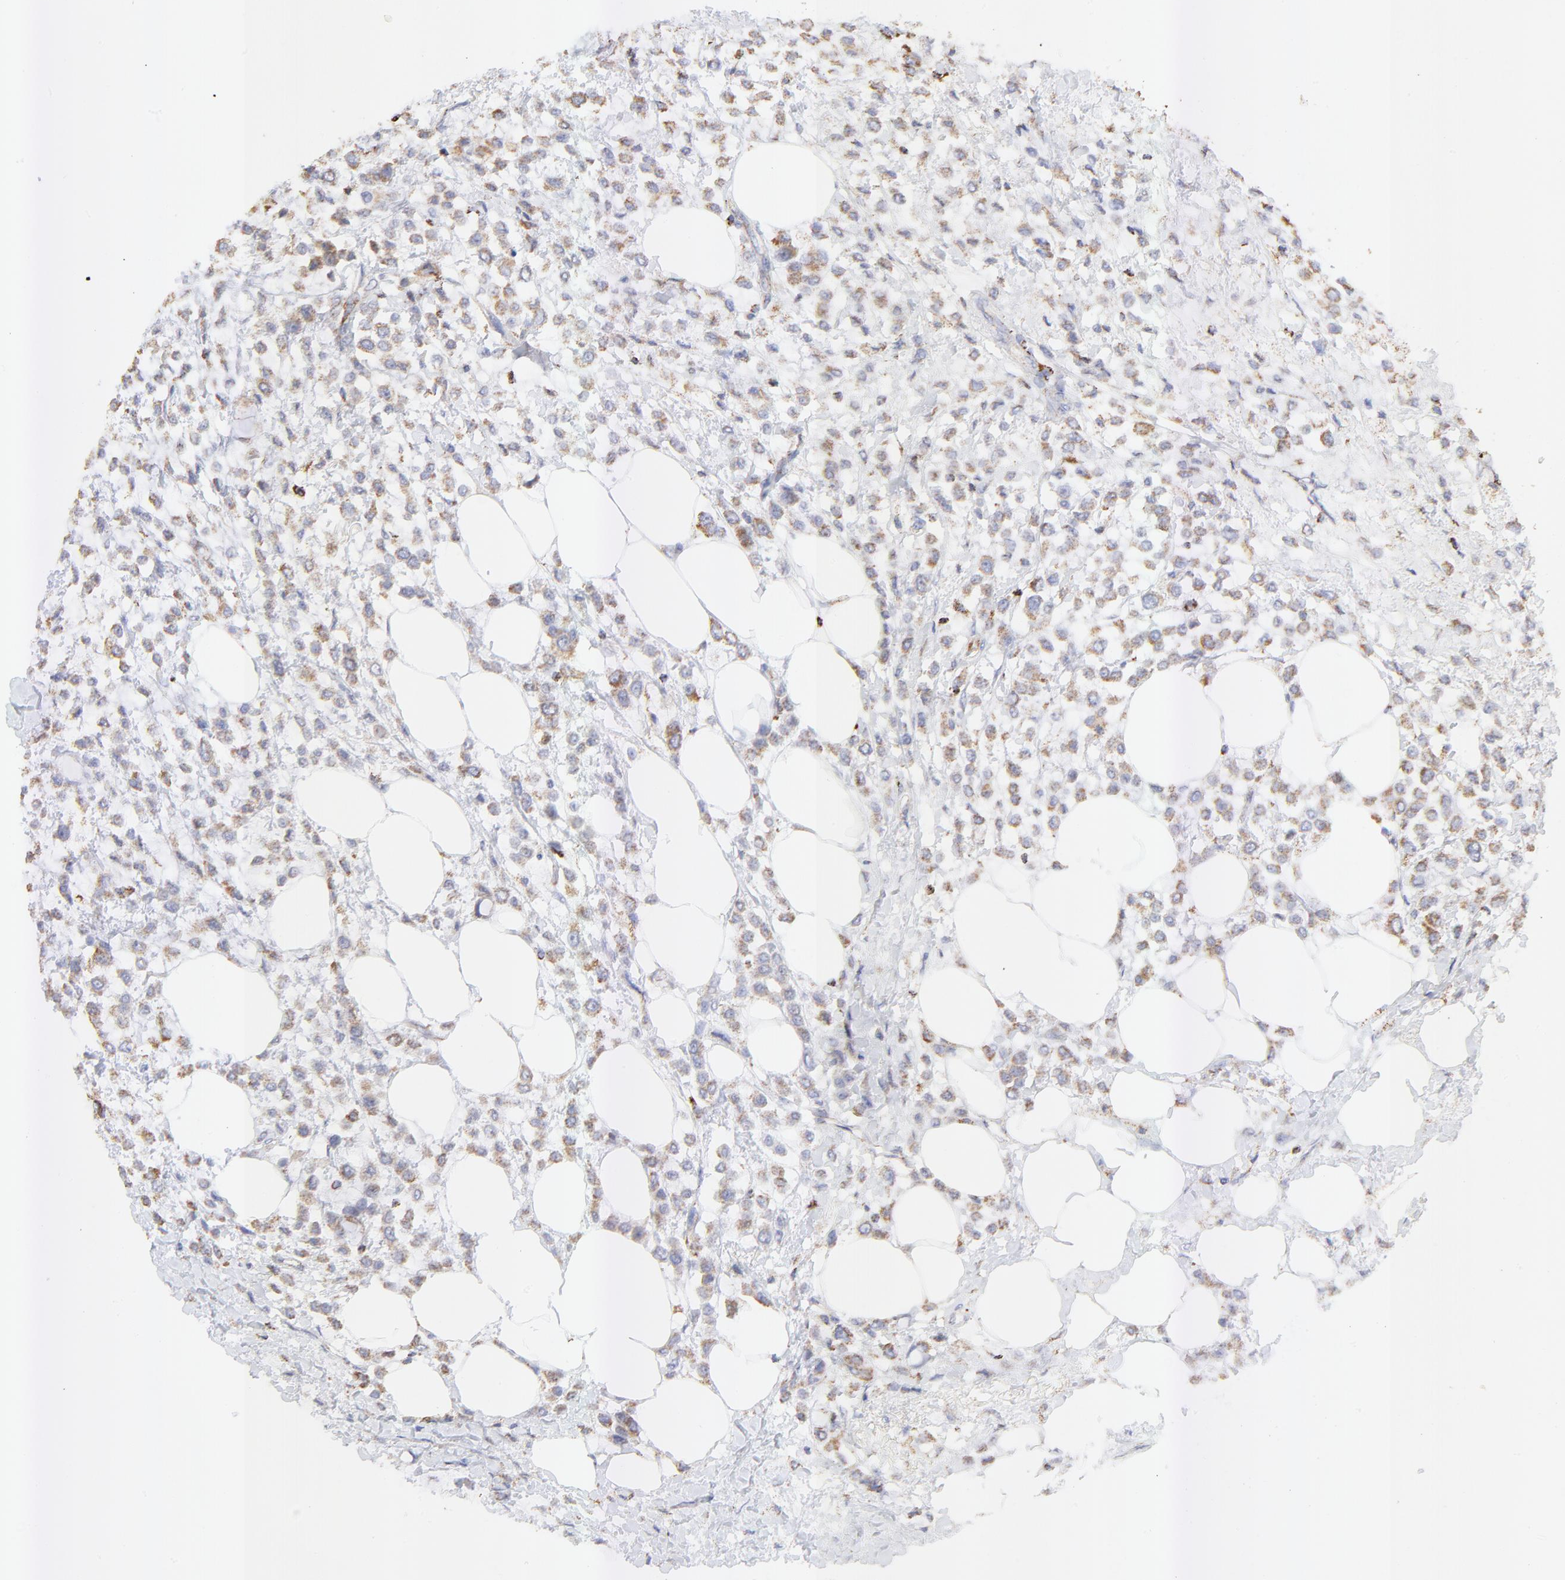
{"staining": {"intensity": "weak", "quantity": ">75%", "location": "cytoplasmic/membranous"}, "tissue": "breast cancer", "cell_type": "Tumor cells", "image_type": "cancer", "snomed": [{"axis": "morphology", "description": "Lobular carcinoma"}, {"axis": "topography", "description": "Breast"}], "caption": "A micrograph showing weak cytoplasmic/membranous positivity in approximately >75% of tumor cells in breast cancer (lobular carcinoma), as visualized by brown immunohistochemical staining.", "gene": "COX4I1", "patient": {"sex": "female", "age": 85}}